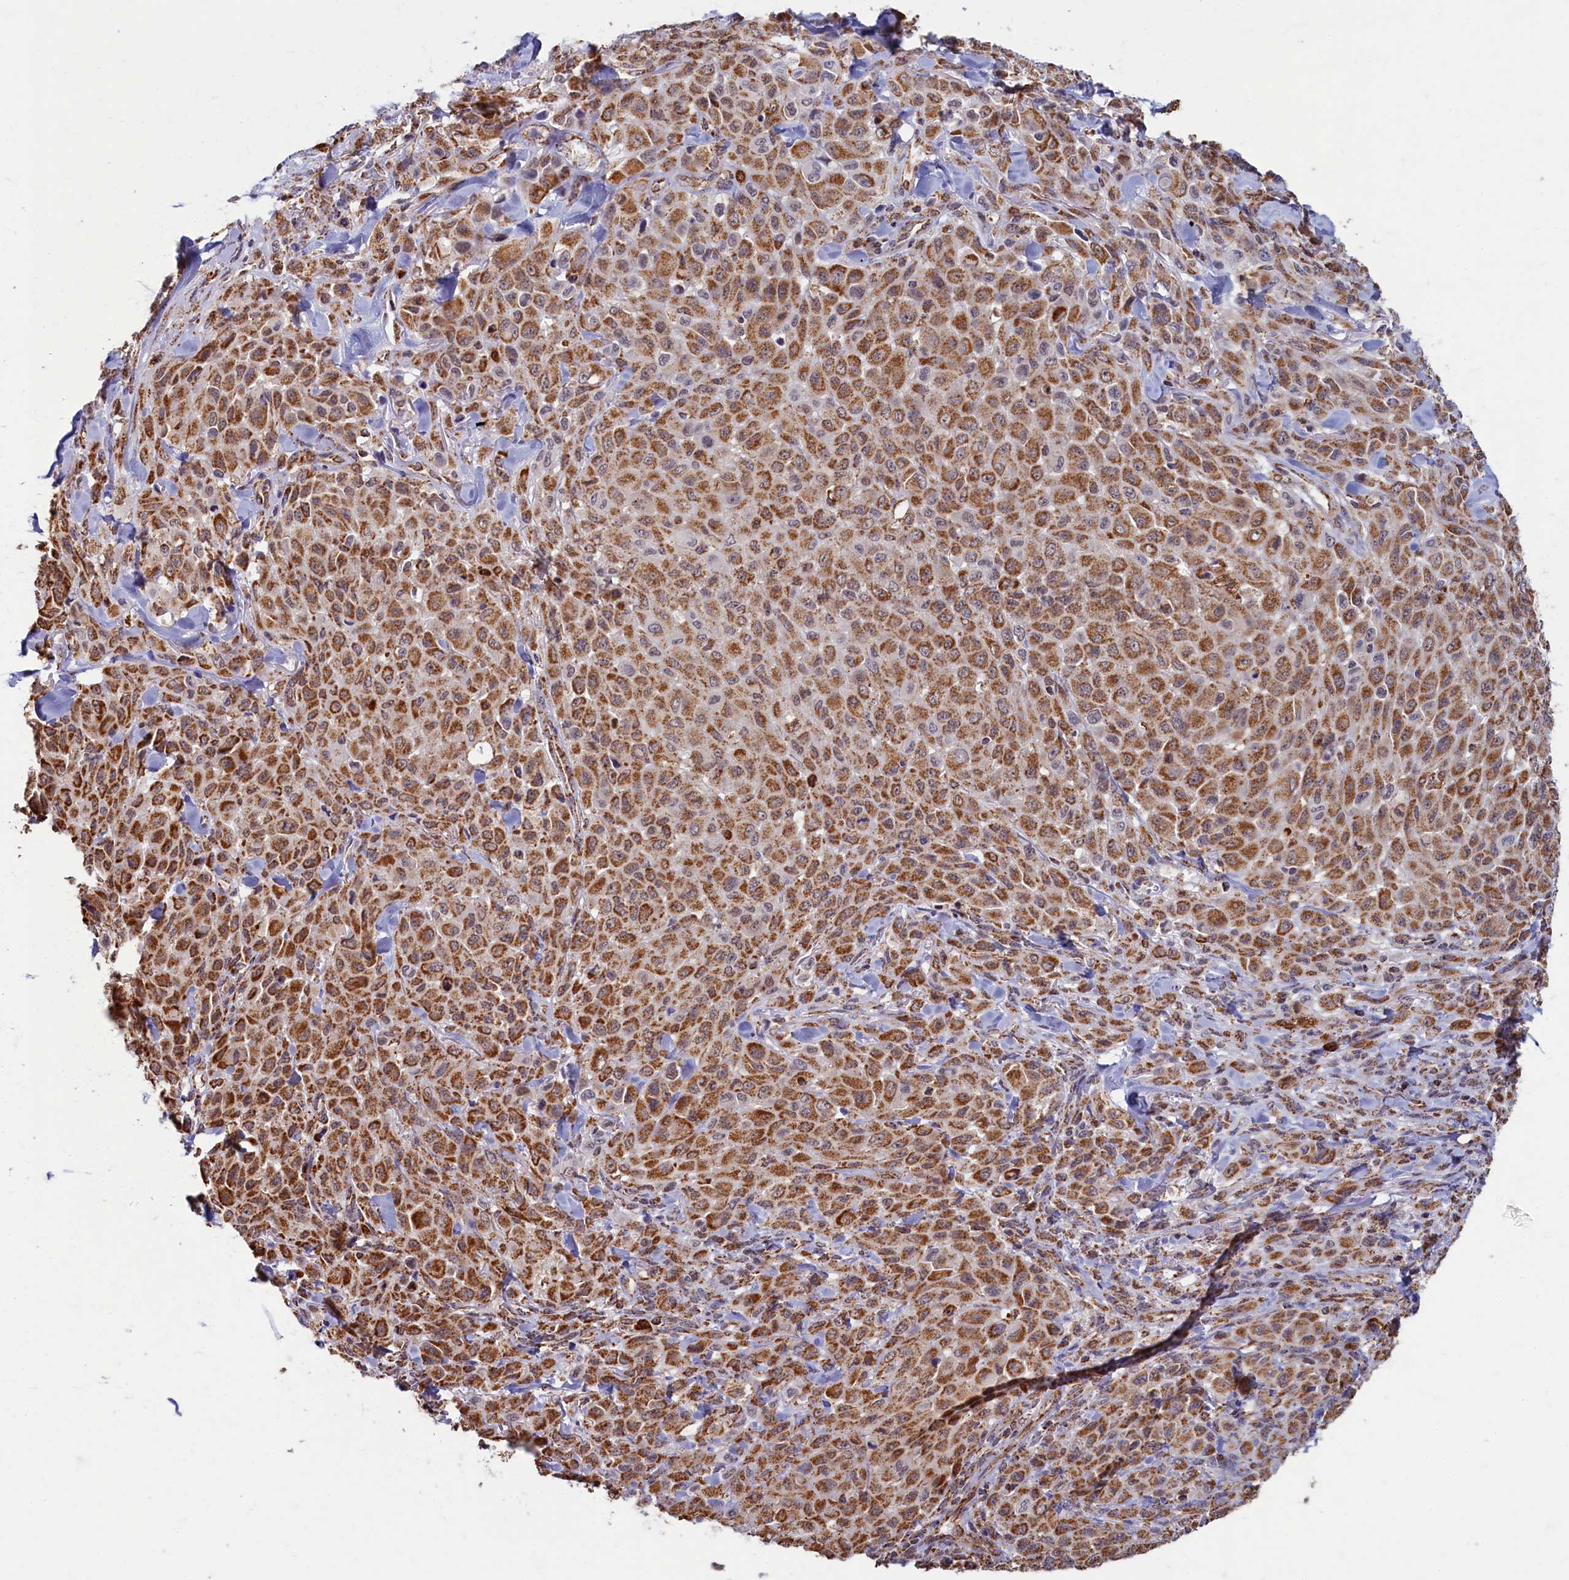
{"staining": {"intensity": "moderate", "quantity": ">75%", "location": "cytoplasmic/membranous"}, "tissue": "melanoma", "cell_type": "Tumor cells", "image_type": "cancer", "snomed": [{"axis": "morphology", "description": "Malignant melanoma, Metastatic site"}, {"axis": "topography", "description": "Skin"}], "caption": "There is medium levels of moderate cytoplasmic/membranous expression in tumor cells of melanoma, as demonstrated by immunohistochemical staining (brown color).", "gene": "SPR", "patient": {"sex": "female", "age": 81}}